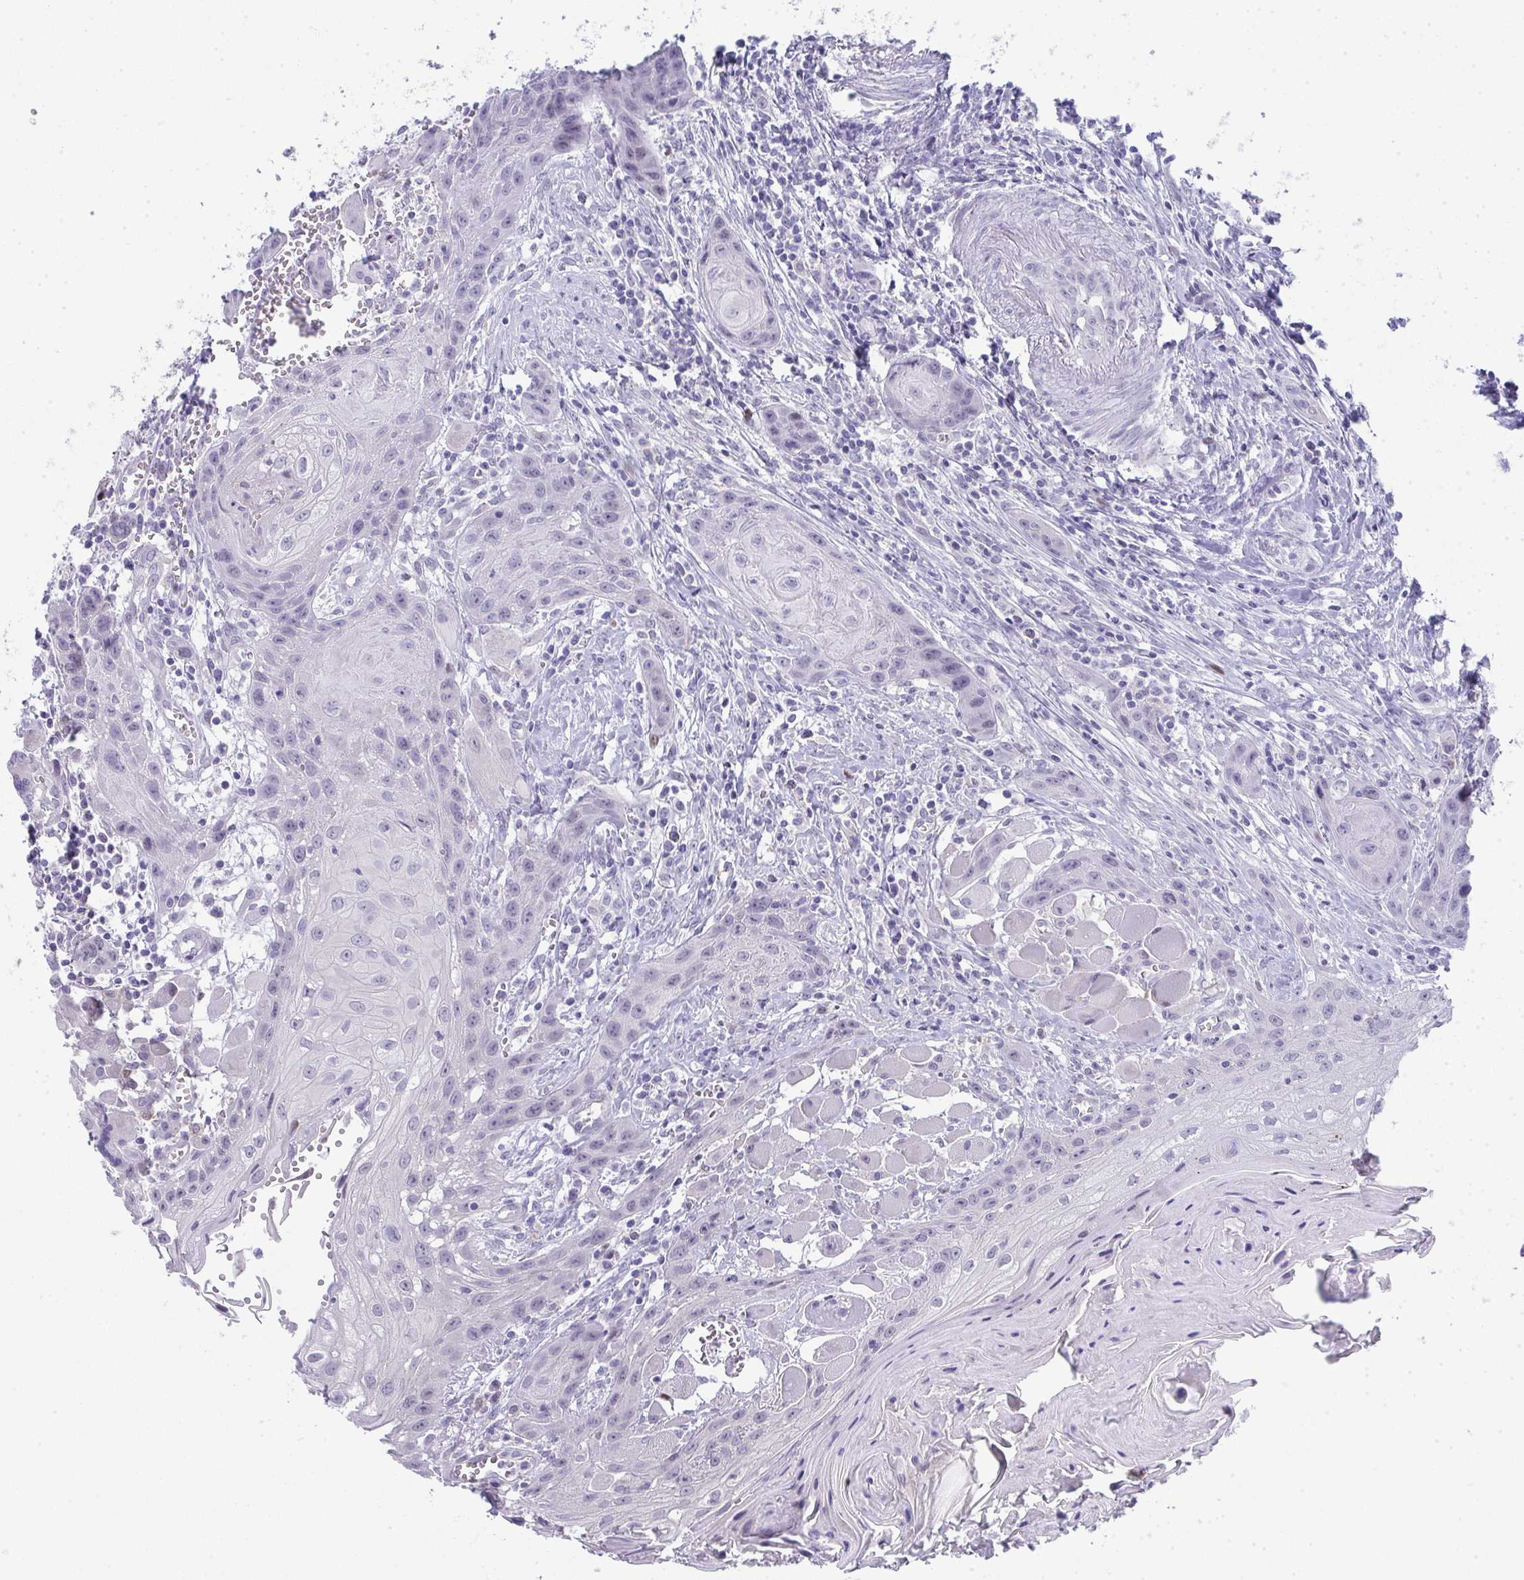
{"staining": {"intensity": "negative", "quantity": "none", "location": "none"}, "tissue": "head and neck cancer", "cell_type": "Tumor cells", "image_type": "cancer", "snomed": [{"axis": "morphology", "description": "Squamous cell carcinoma, NOS"}, {"axis": "topography", "description": "Oral tissue"}, {"axis": "topography", "description": "Head-Neck"}], "caption": "An immunohistochemistry (IHC) image of head and neck cancer is shown. There is no staining in tumor cells of head and neck cancer.", "gene": "GALNT16", "patient": {"sex": "male", "age": 58}}